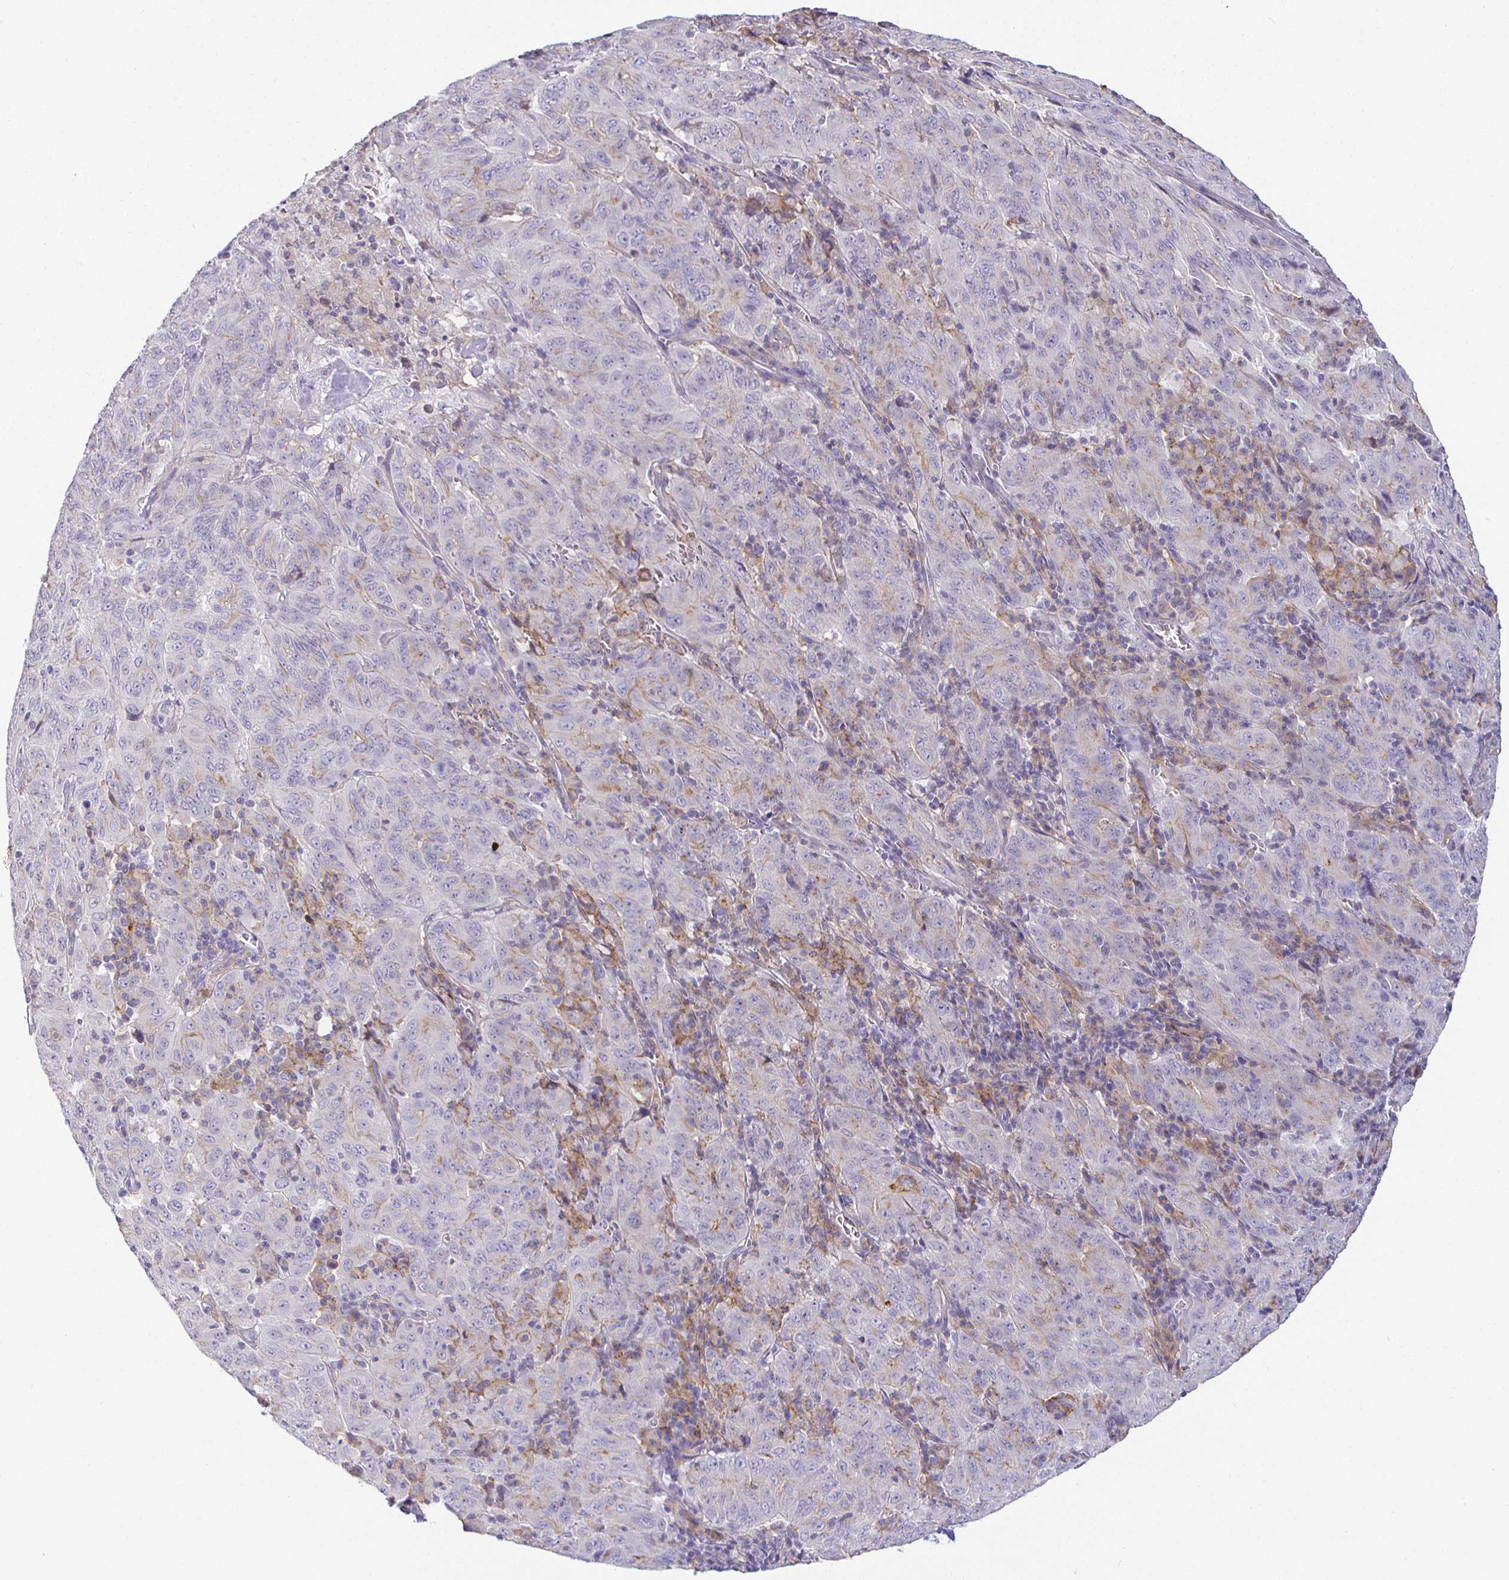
{"staining": {"intensity": "negative", "quantity": "none", "location": "none"}, "tissue": "pancreatic cancer", "cell_type": "Tumor cells", "image_type": "cancer", "snomed": [{"axis": "morphology", "description": "Adenocarcinoma, NOS"}, {"axis": "topography", "description": "Pancreas"}], "caption": "Photomicrograph shows no protein staining in tumor cells of adenocarcinoma (pancreatic) tissue.", "gene": "SIRPA", "patient": {"sex": "male", "age": 63}}